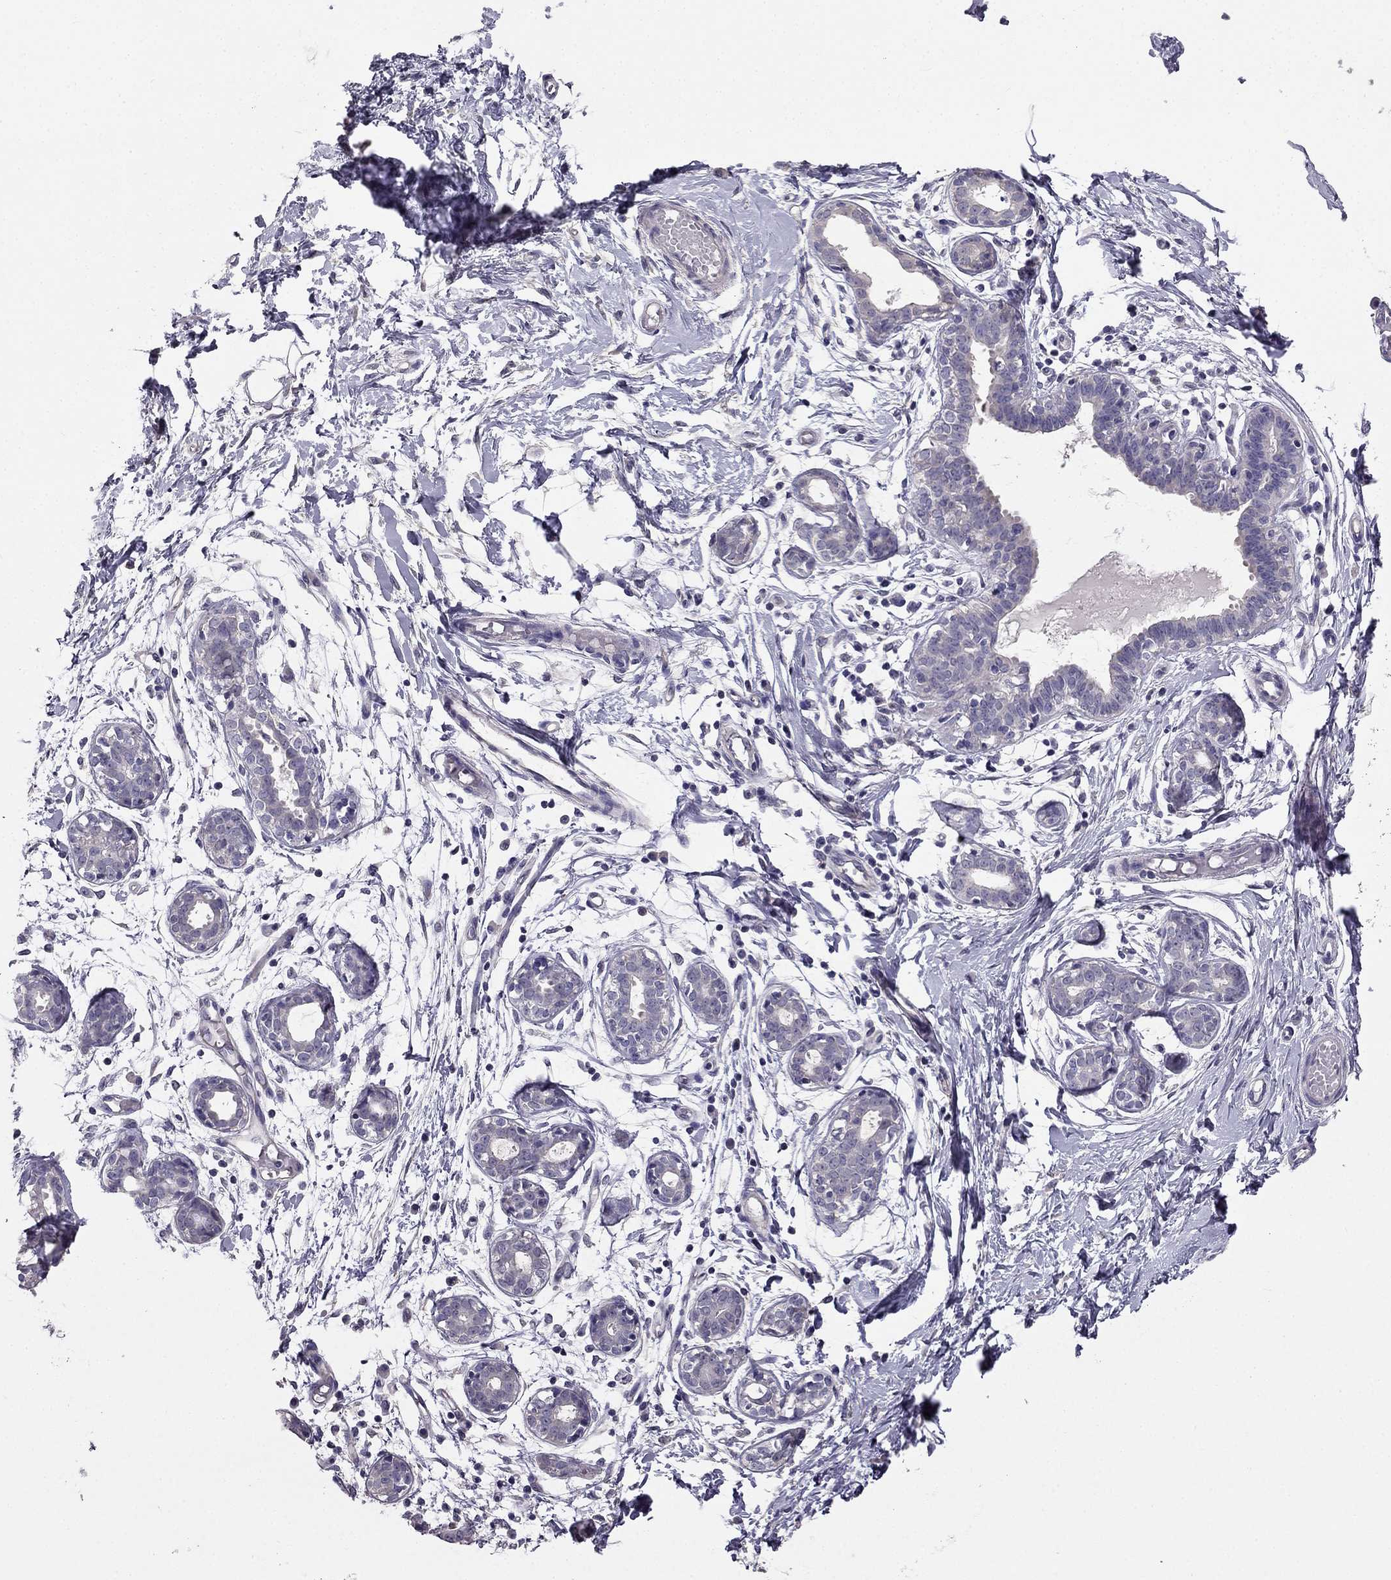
{"staining": {"intensity": "negative", "quantity": "none", "location": "none"}, "tissue": "breast", "cell_type": "Adipocytes", "image_type": "normal", "snomed": [{"axis": "morphology", "description": "Normal tissue, NOS"}, {"axis": "topography", "description": "Breast"}], "caption": "Immunohistochemistry (IHC) histopathology image of benign breast: breast stained with DAB (3,3'-diaminobenzidine) reveals no significant protein staining in adipocytes. Brightfield microscopy of immunohistochemistry (IHC) stained with DAB (3,3'-diaminobenzidine) (brown) and hematoxylin (blue), captured at high magnification.", "gene": "HSFX1", "patient": {"sex": "female", "age": 37}}